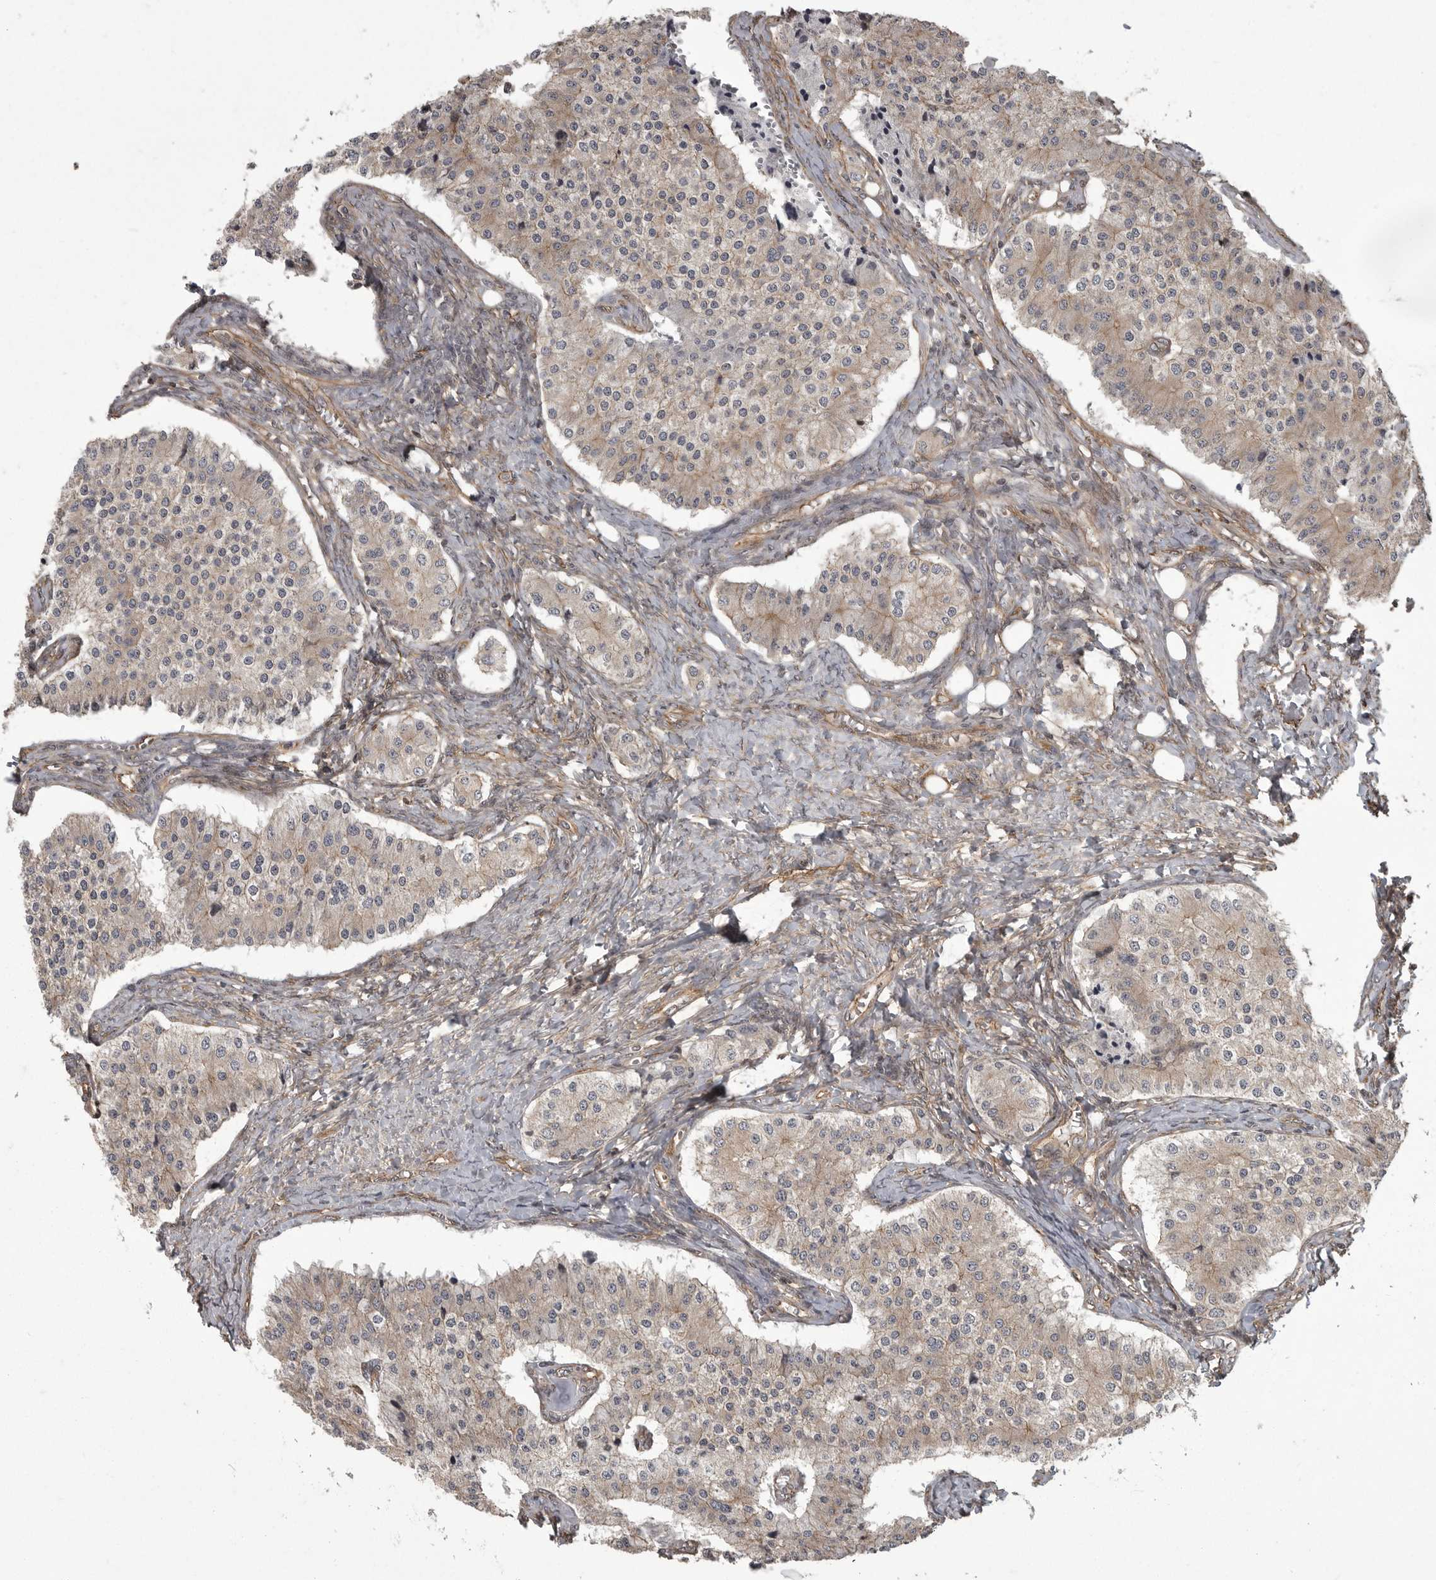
{"staining": {"intensity": "weak", "quantity": "25%-75%", "location": "cytoplasmic/membranous"}, "tissue": "carcinoid", "cell_type": "Tumor cells", "image_type": "cancer", "snomed": [{"axis": "morphology", "description": "Carcinoid, malignant, NOS"}, {"axis": "topography", "description": "Colon"}], "caption": "The immunohistochemical stain labels weak cytoplasmic/membranous expression in tumor cells of carcinoid (malignant) tissue.", "gene": "DNAJC8", "patient": {"sex": "female", "age": 52}}